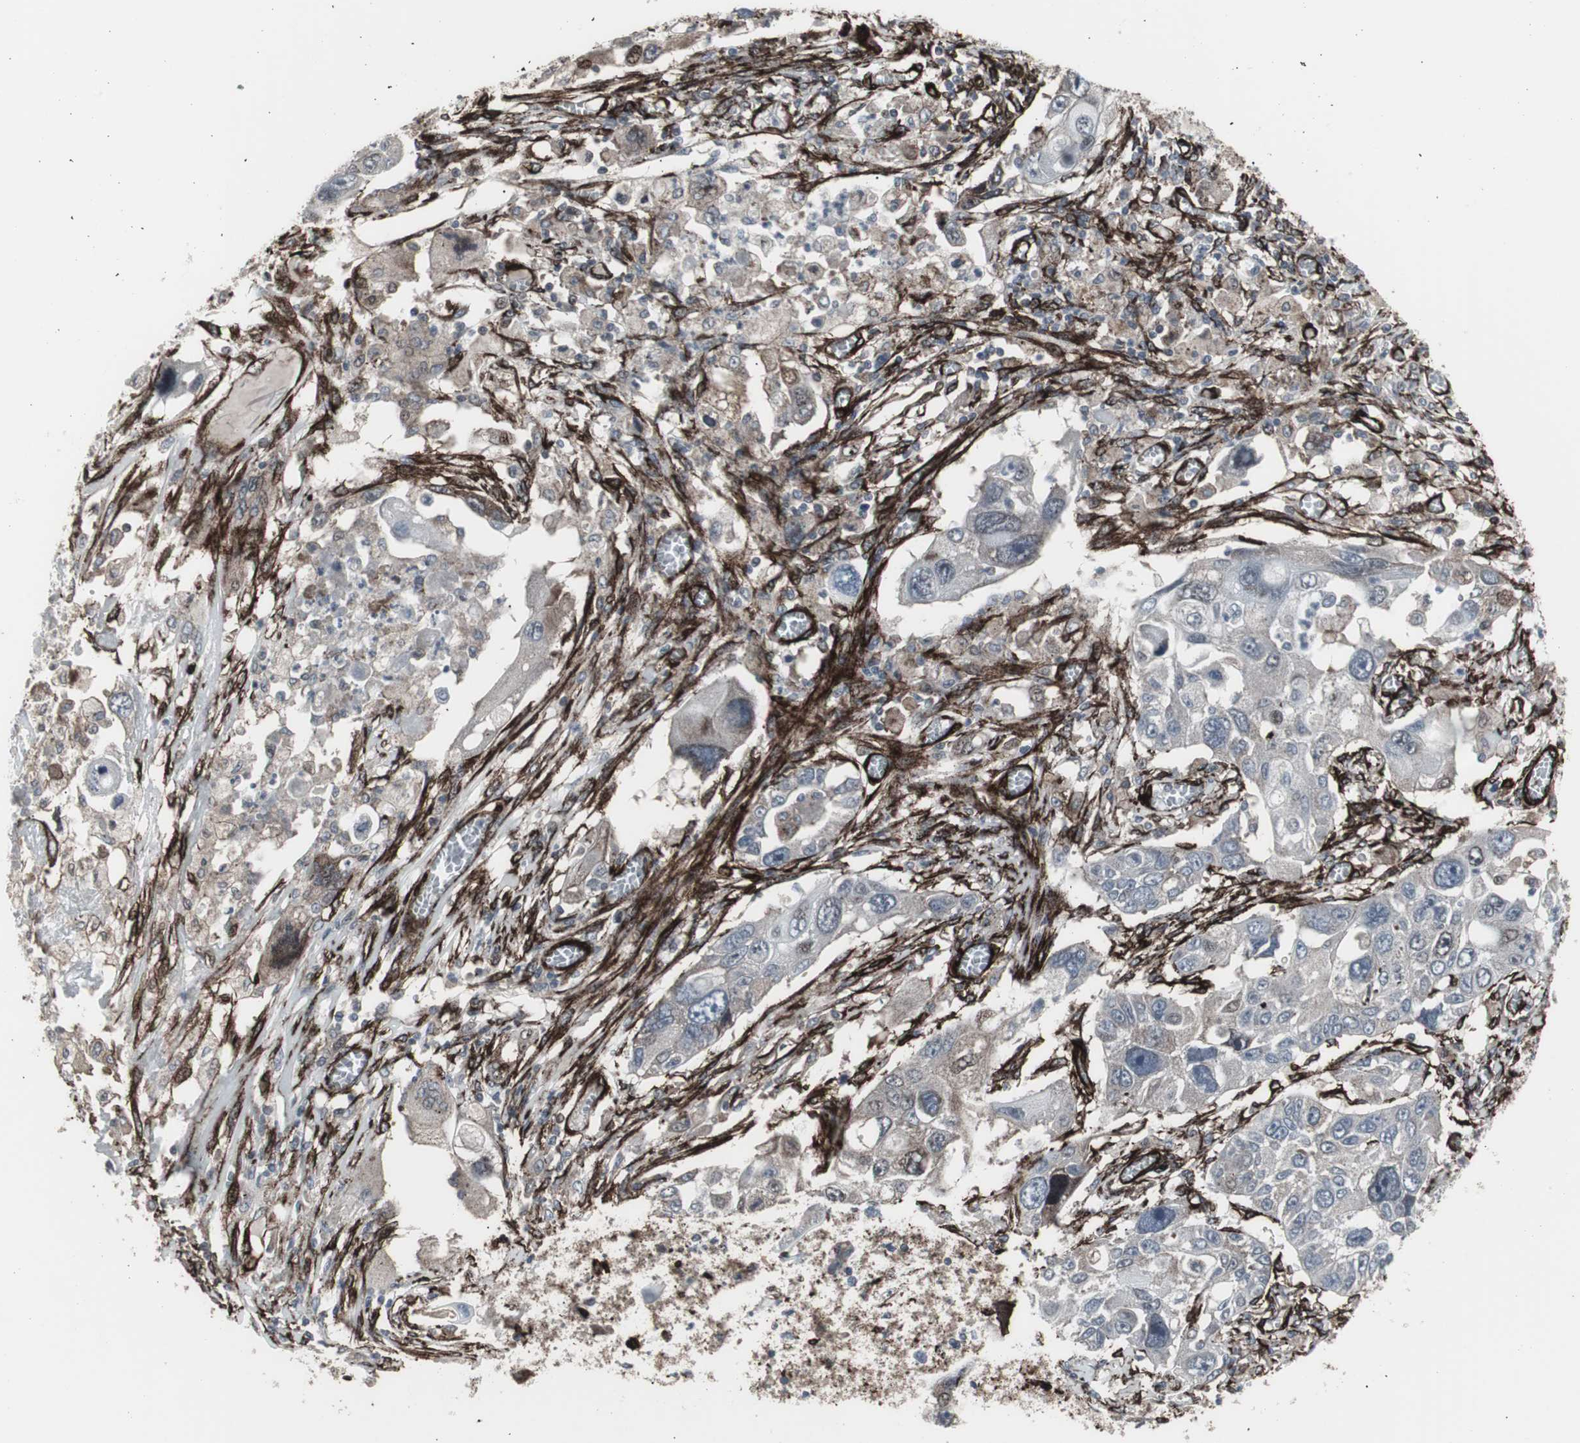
{"staining": {"intensity": "weak", "quantity": "<25%", "location": "cytoplasmic/membranous"}, "tissue": "lung cancer", "cell_type": "Tumor cells", "image_type": "cancer", "snomed": [{"axis": "morphology", "description": "Squamous cell carcinoma, NOS"}, {"axis": "topography", "description": "Lung"}], "caption": "Human lung squamous cell carcinoma stained for a protein using immunohistochemistry (IHC) displays no positivity in tumor cells.", "gene": "PDGFA", "patient": {"sex": "male", "age": 71}}